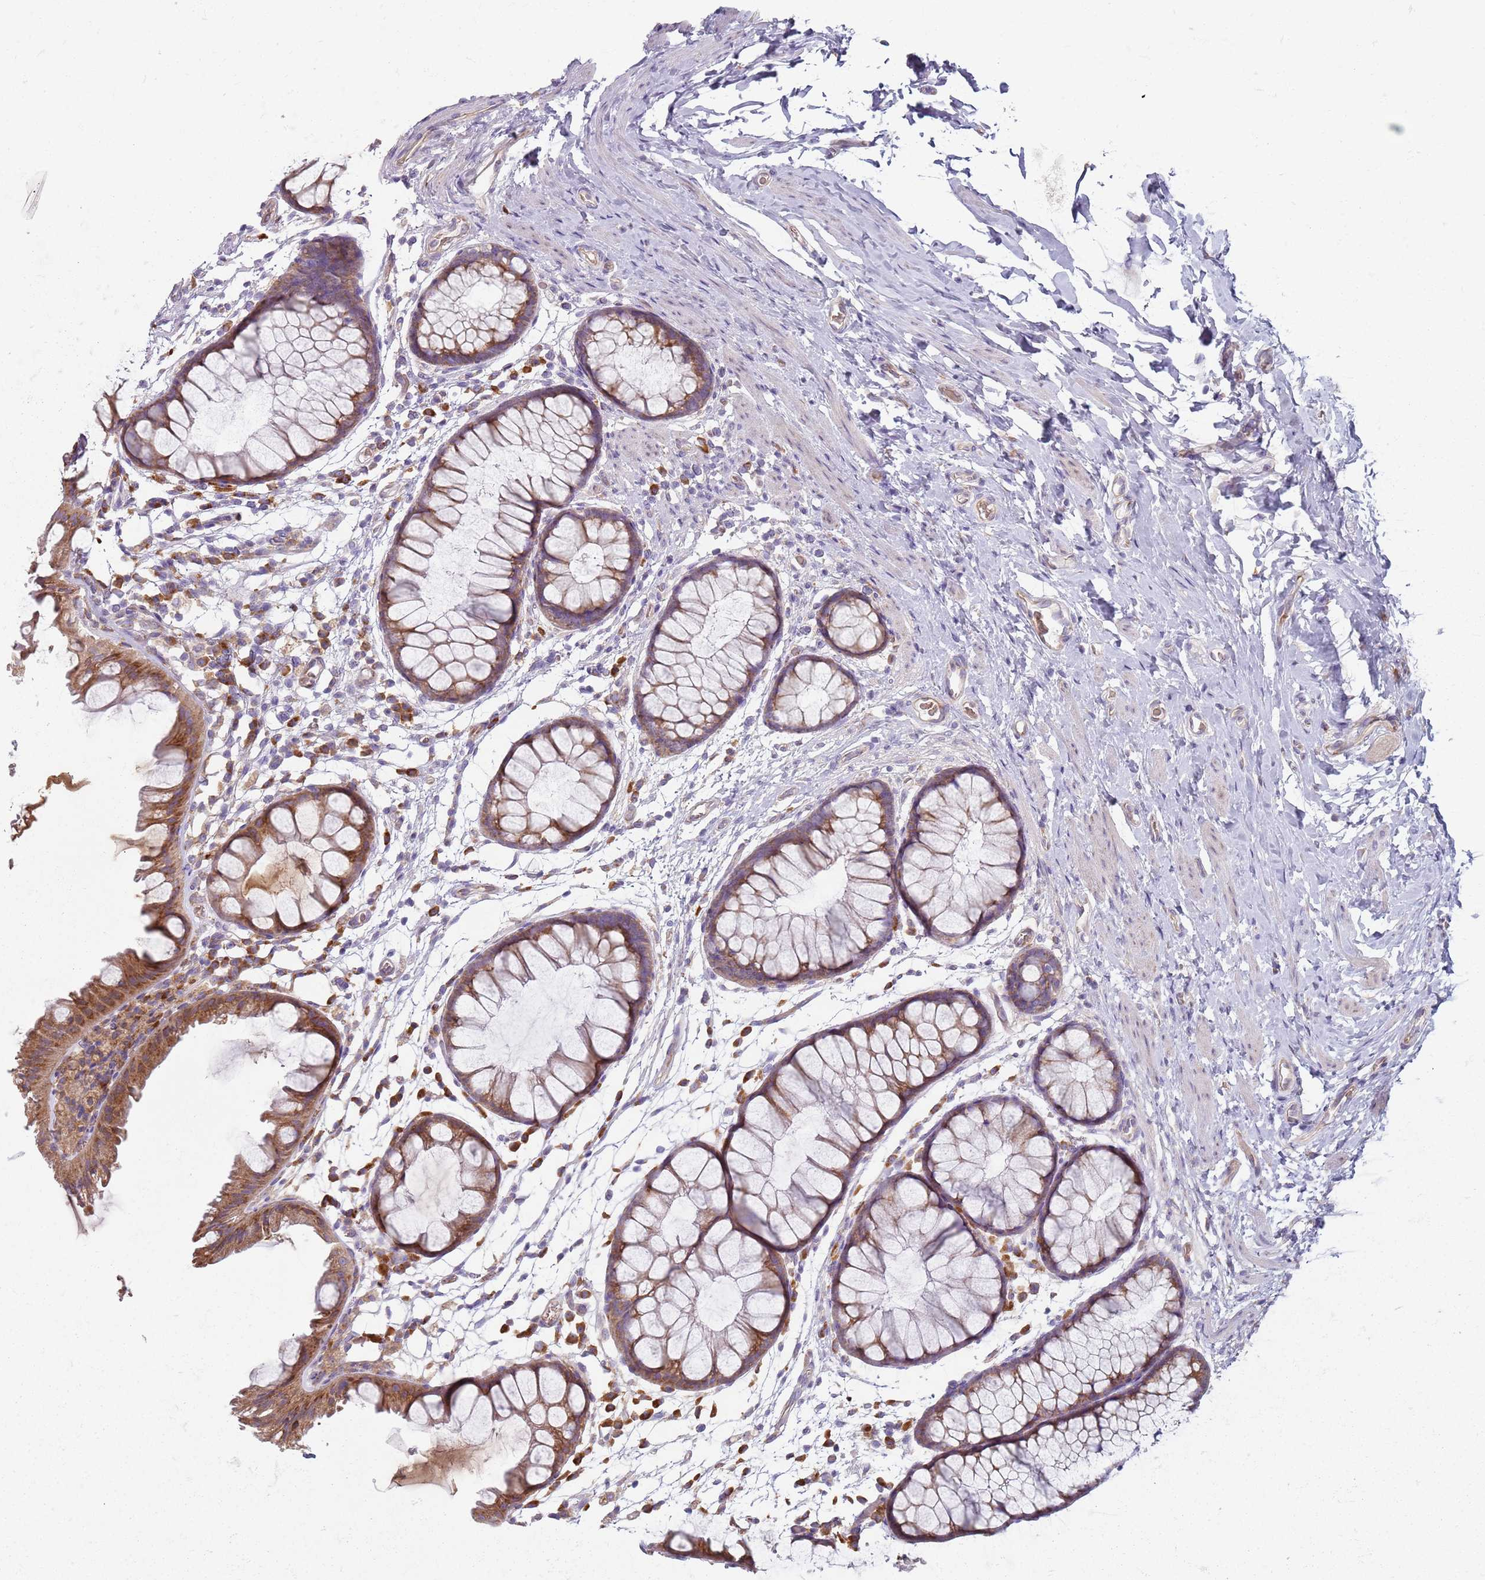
{"staining": {"intensity": "weak", "quantity": ">75%", "location": "cytoplasmic/membranous"}, "tissue": "colon", "cell_type": "Endothelial cells", "image_type": "normal", "snomed": [{"axis": "morphology", "description": "Normal tissue, NOS"}, {"axis": "topography", "description": "Colon"}], "caption": "Colon stained with DAB immunohistochemistry displays low levels of weak cytoplasmic/membranous expression in approximately >75% of endothelial cells.", "gene": "SPATA2", "patient": {"sex": "female", "age": 62}}